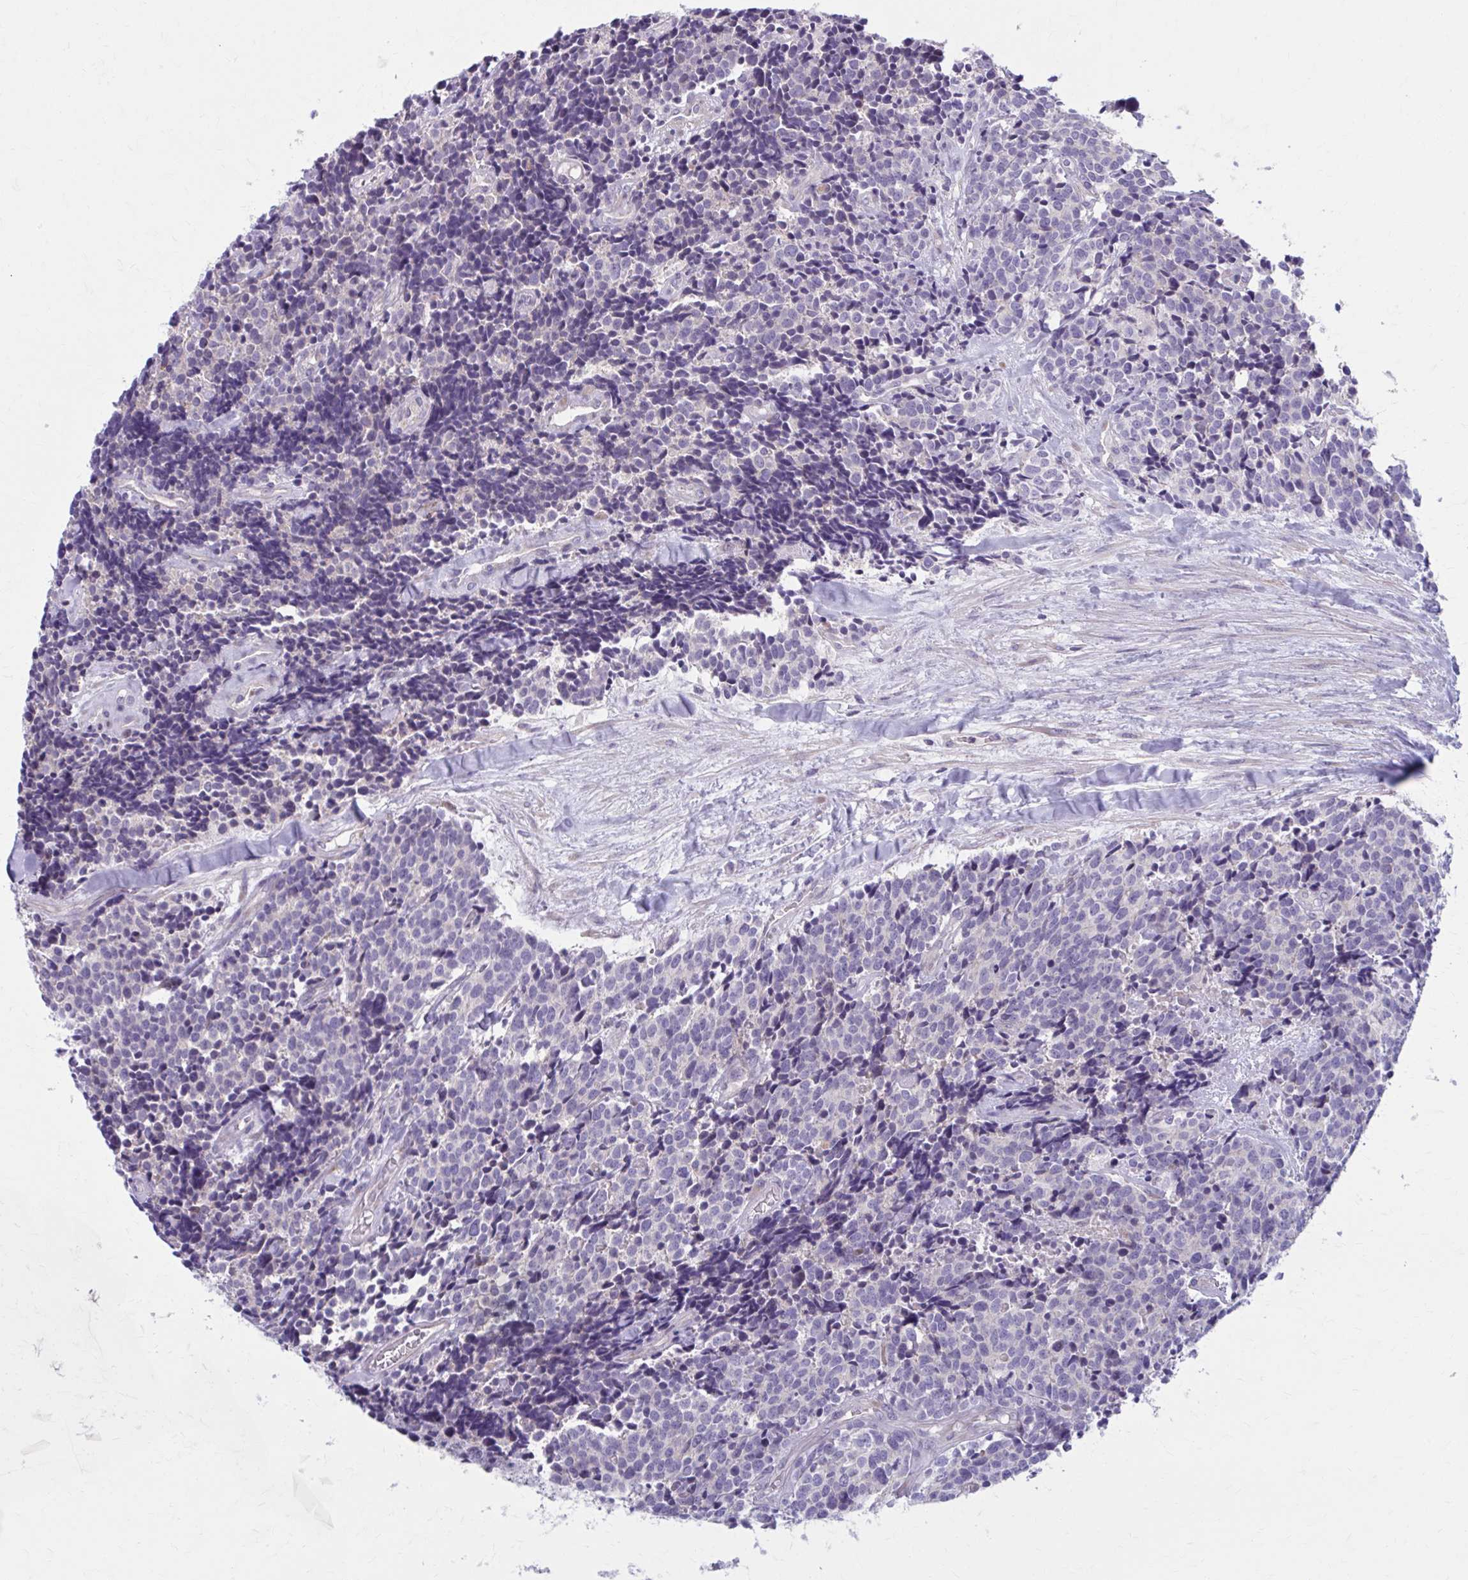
{"staining": {"intensity": "negative", "quantity": "none", "location": "none"}, "tissue": "carcinoid", "cell_type": "Tumor cells", "image_type": "cancer", "snomed": [{"axis": "morphology", "description": "Carcinoid, malignant, NOS"}, {"axis": "topography", "description": "Skin"}], "caption": "A photomicrograph of carcinoid stained for a protein reveals no brown staining in tumor cells.", "gene": "CHST3", "patient": {"sex": "female", "age": 79}}